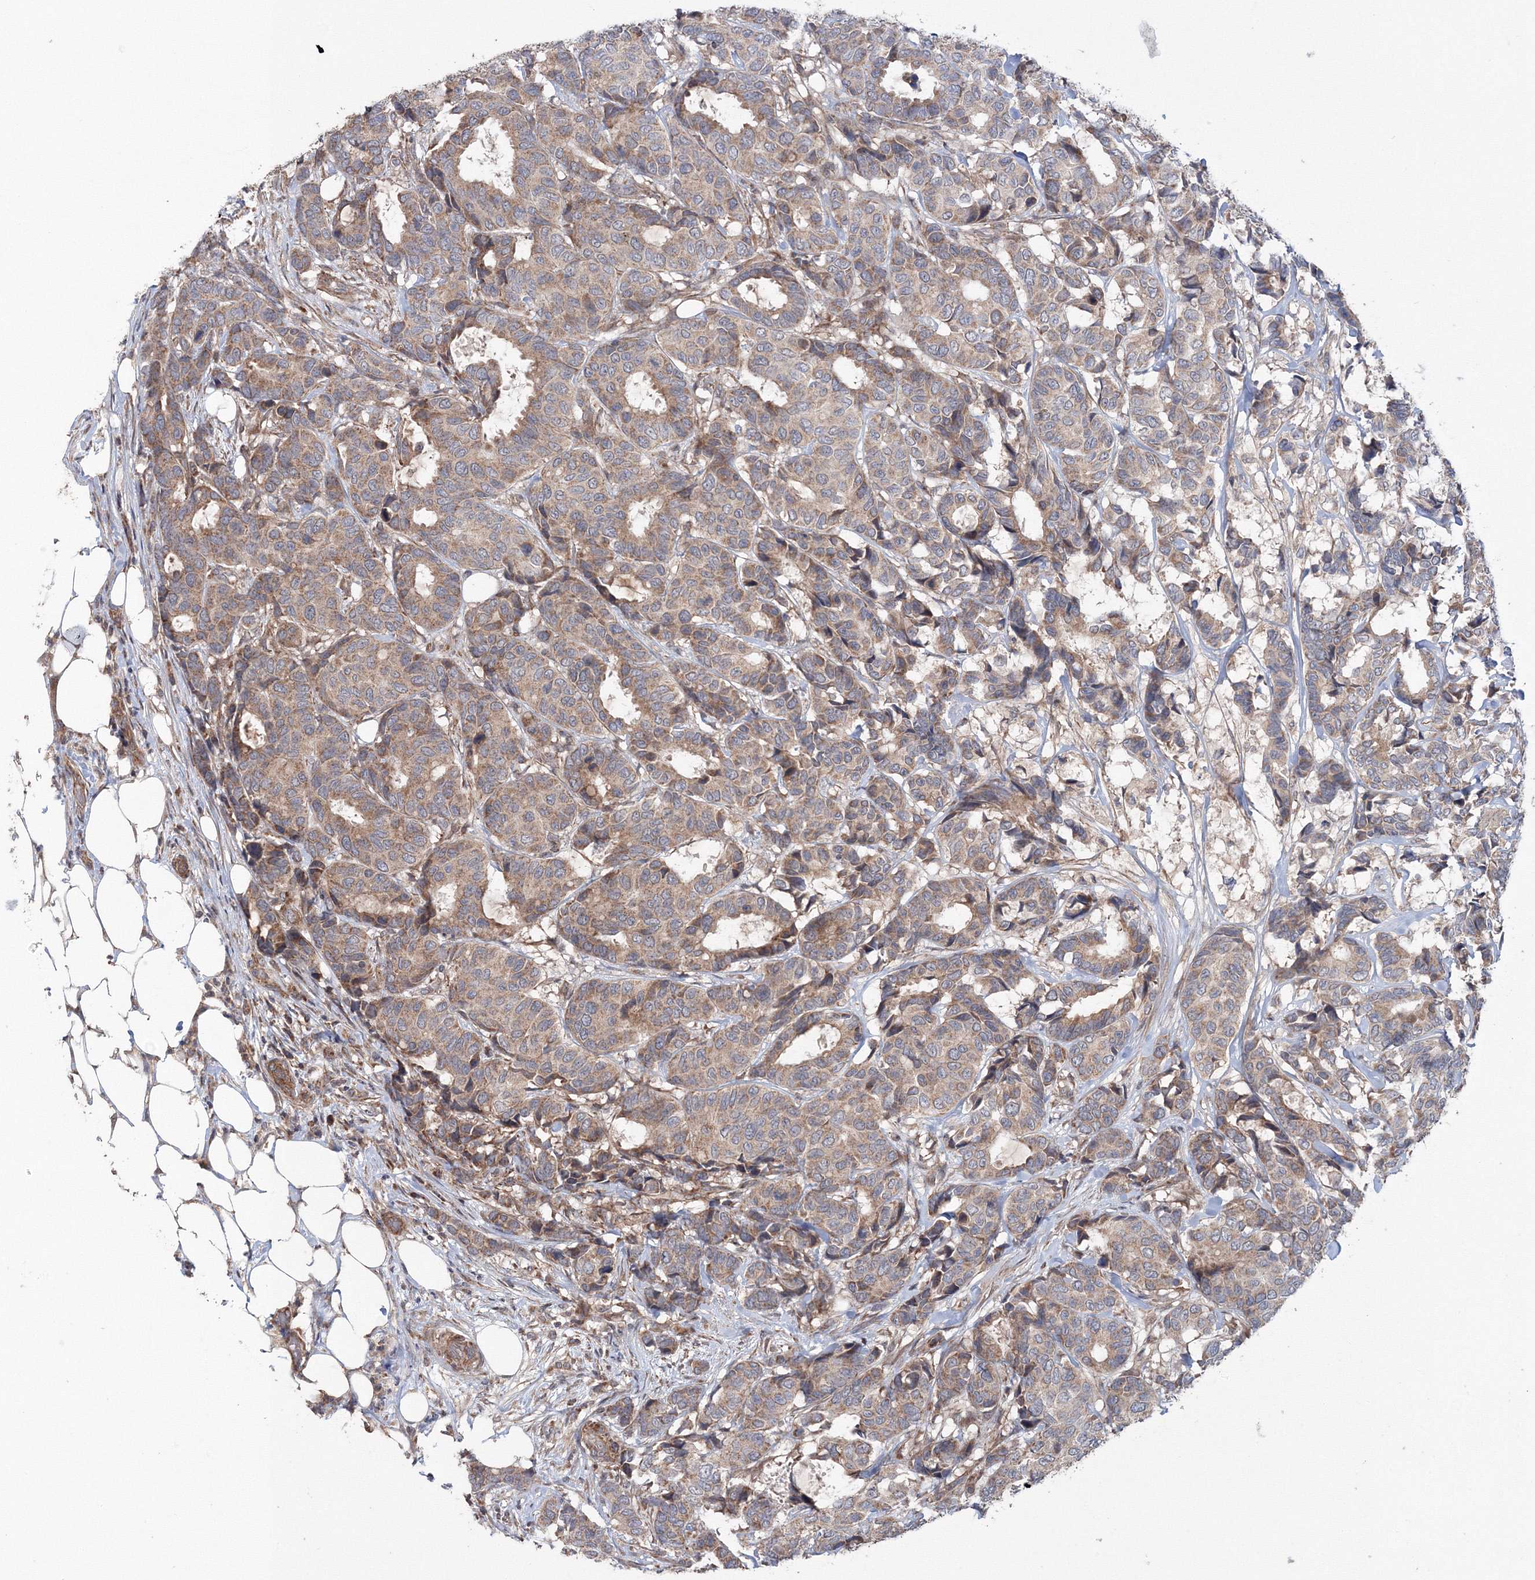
{"staining": {"intensity": "moderate", "quantity": ">75%", "location": "cytoplasmic/membranous"}, "tissue": "breast cancer", "cell_type": "Tumor cells", "image_type": "cancer", "snomed": [{"axis": "morphology", "description": "Duct carcinoma"}, {"axis": "topography", "description": "Breast"}], "caption": "Protein expression by immunohistochemistry demonstrates moderate cytoplasmic/membranous positivity in about >75% of tumor cells in breast cancer (infiltrating ductal carcinoma).", "gene": "NOA1", "patient": {"sex": "female", "age": 87}}